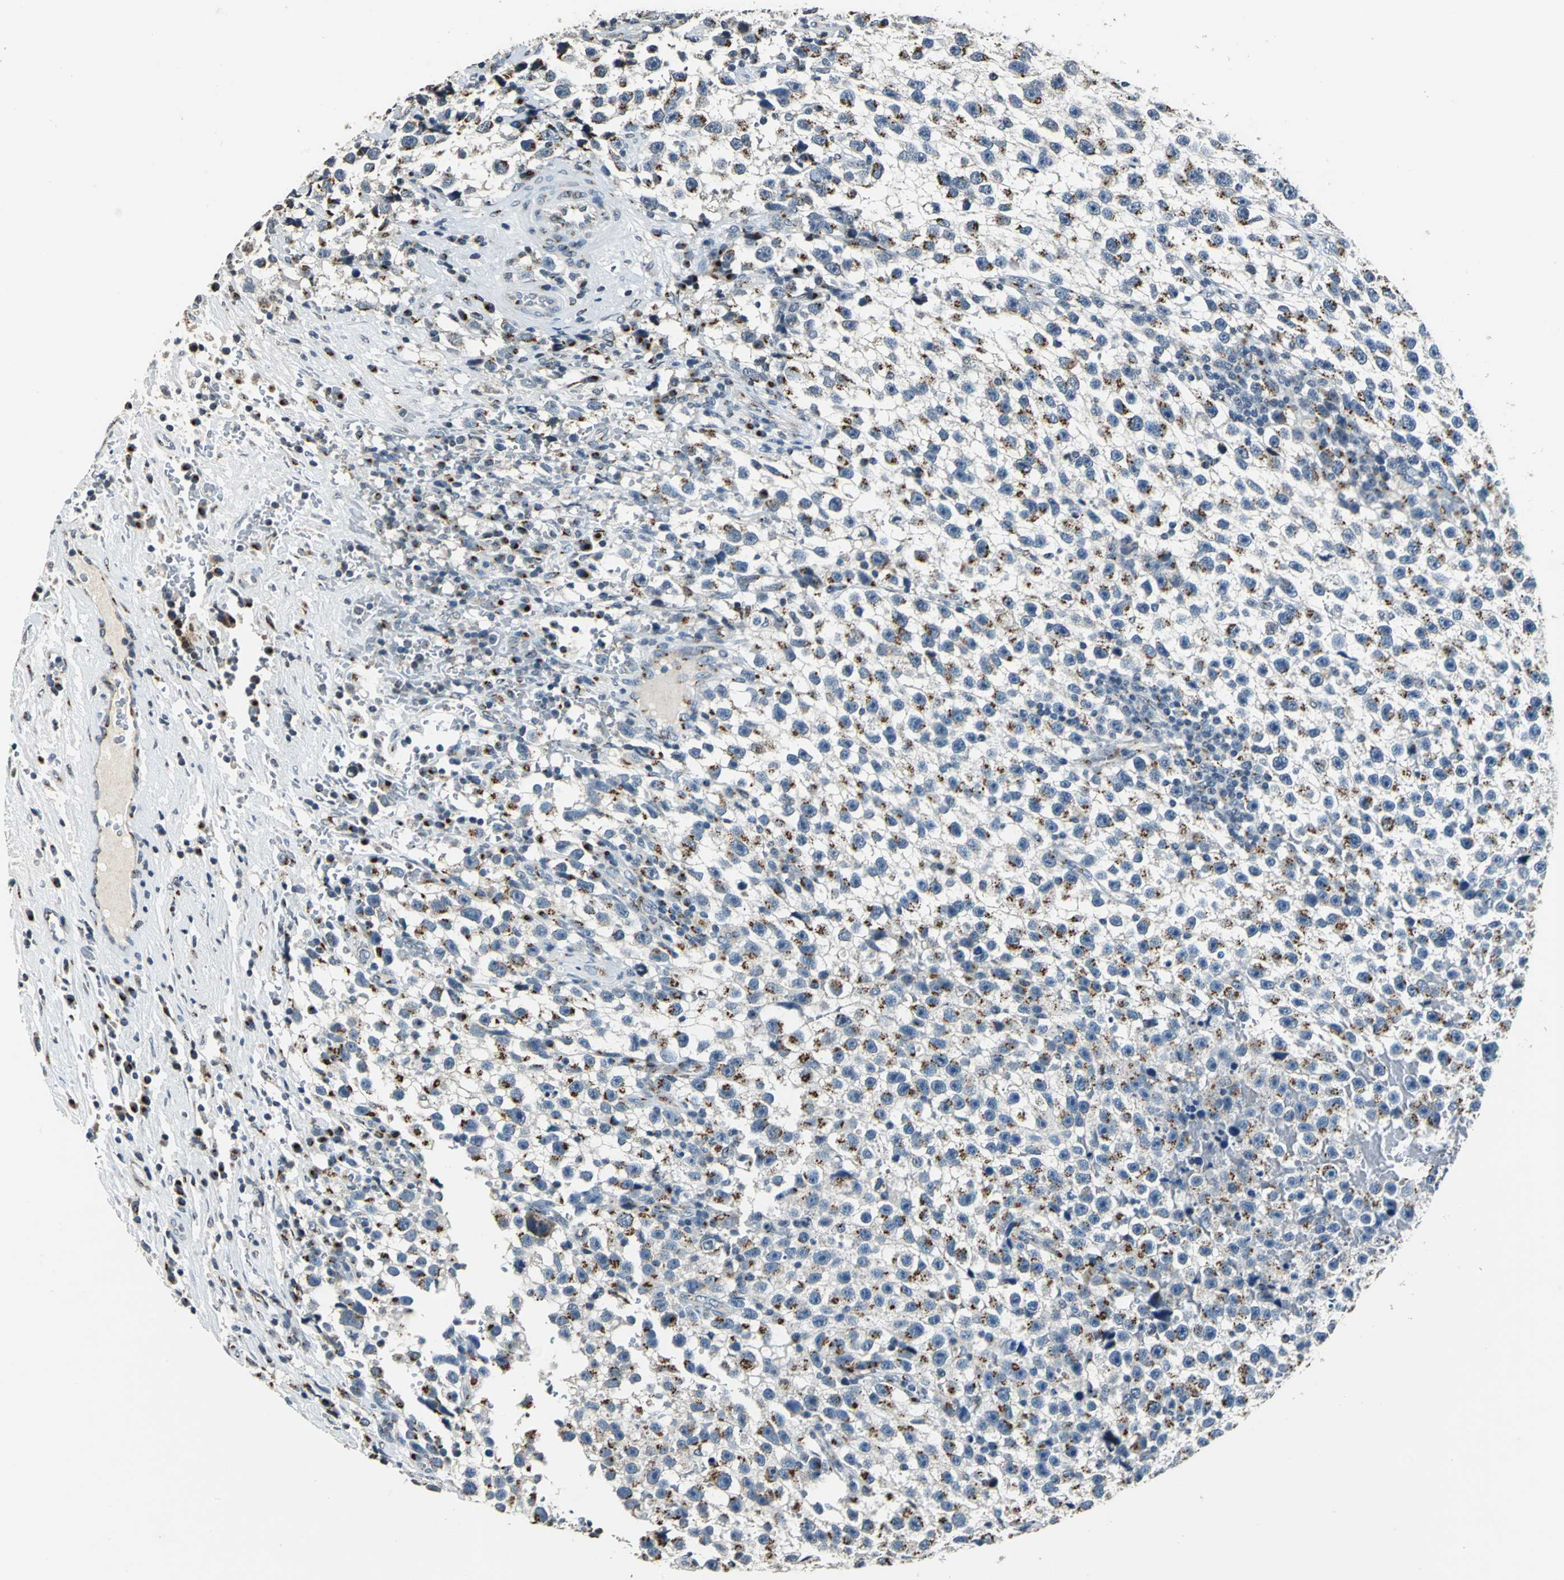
{"staining": {"intensity": "moderate", "quantity": "25%-75%", "location": "cytoplasmic/membranous"}, "tissue": "testis cancer", "cell_type": "Tumor cells", "image_type": "cancer", "snomed": [{"axis": "morphology", "description": "Seminoma, NOS"}, {"axis": "topography", "description": "Testis"}], "caption": "This histopathology image shows seminoma (testis) stained with immunohistochemistry to label a protein in brown. The cytoplasmic/membranous of tumor cells show moderate positivity for the protein. Nuclei are counter-stained blue.", "gene": "TMEM115", "patient": {"sex": "male", "age": 33}}